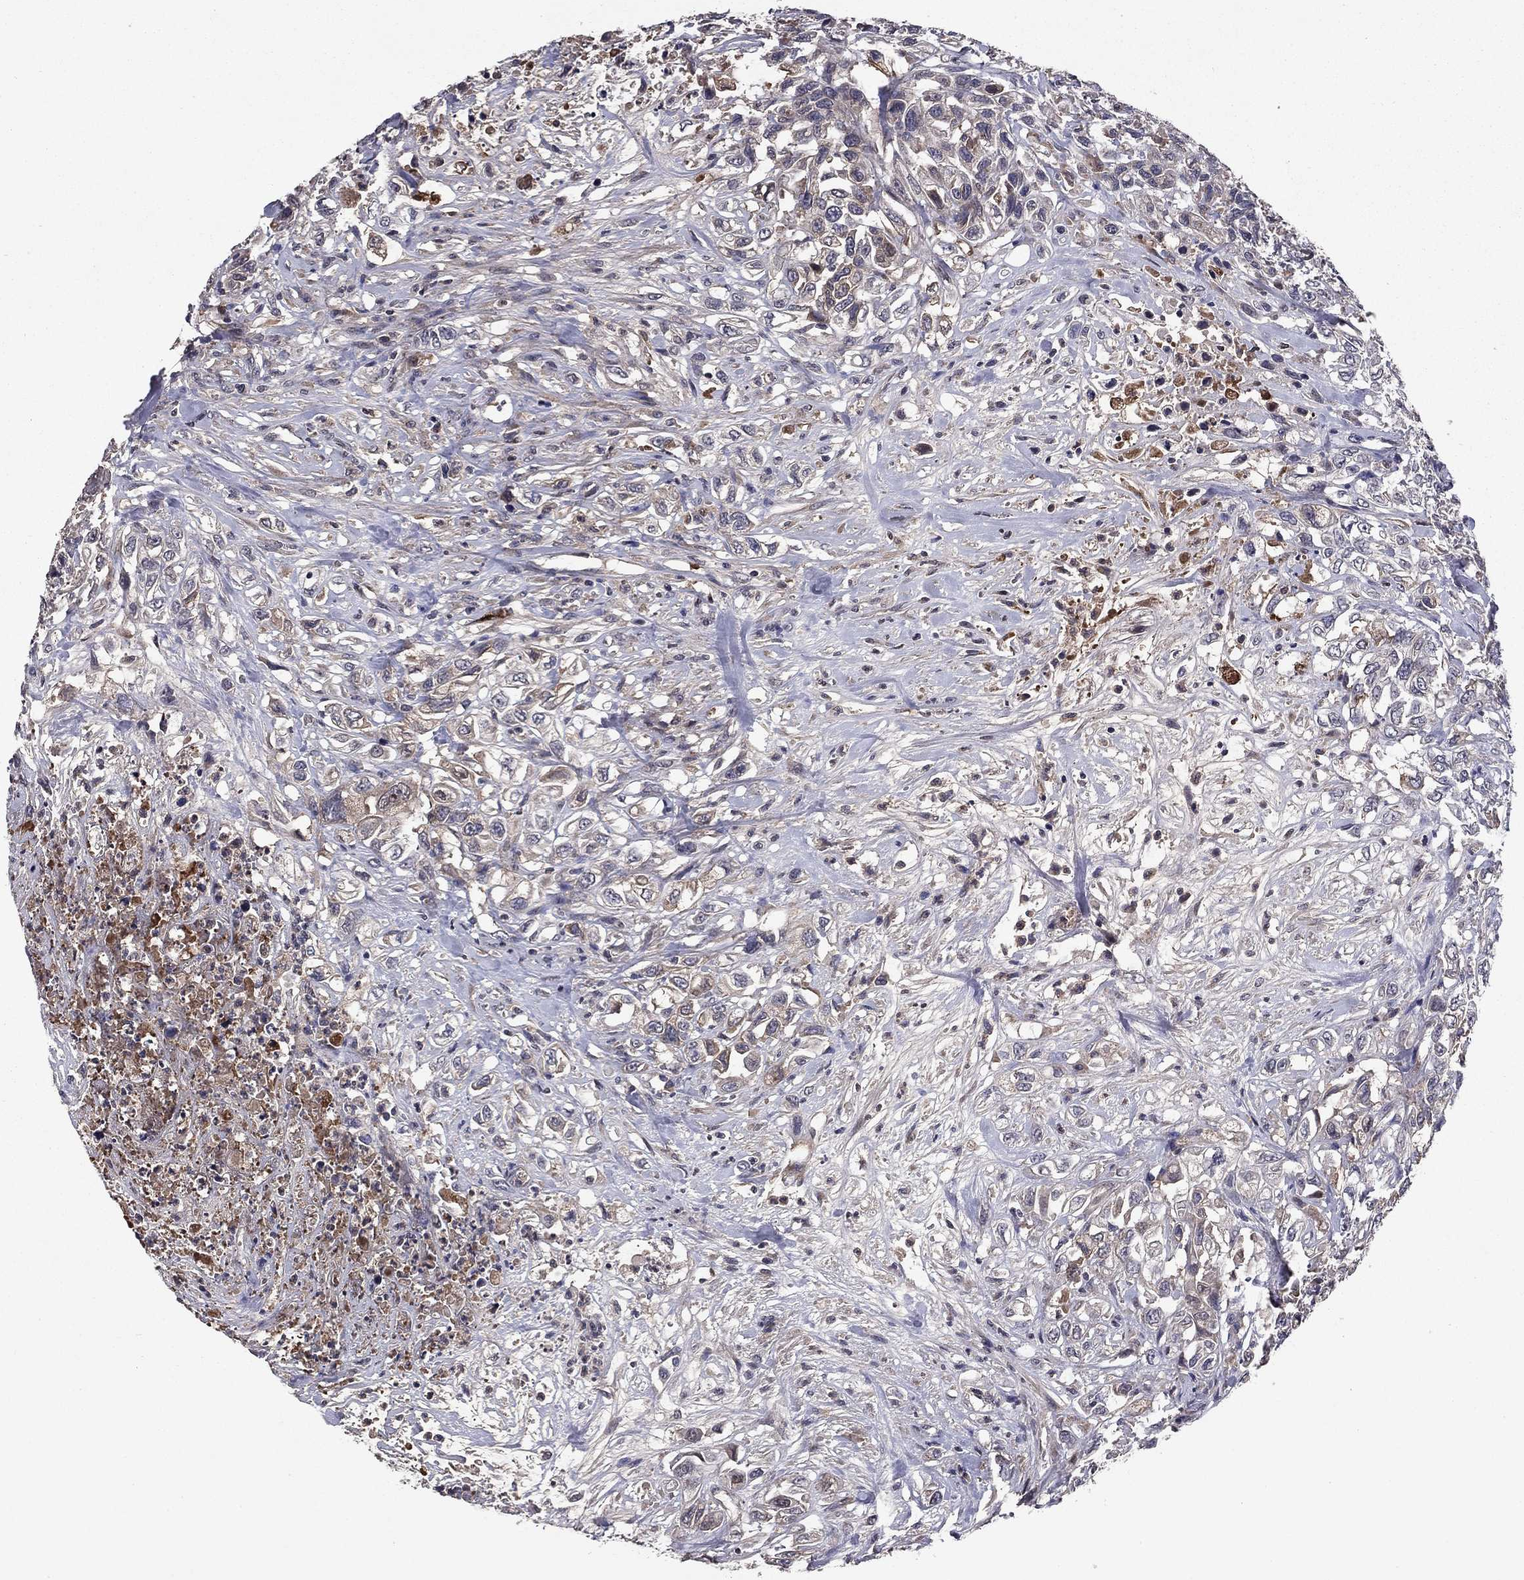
{"staining": {"intensity": "negative", "quantity": "none", "location": "none"}, "tissue": "urothelial cancer", "cell_type": "Tumor cells", "image_type": "cancer", "snomed": [{"axis": "morphology", "description": "Urothelial carcinoma, High grade"}, {"axis": "topography", "description": "Urinary bladder"}], "caption": "IHC micrograph of neoplastic tissue: urothelial carcinoma (high-grade) stained with DAB demonstrates no significant protein positivity in tumor cells.", "gene": "PROS1", "patient": {"sex": "female", "age": 56}}